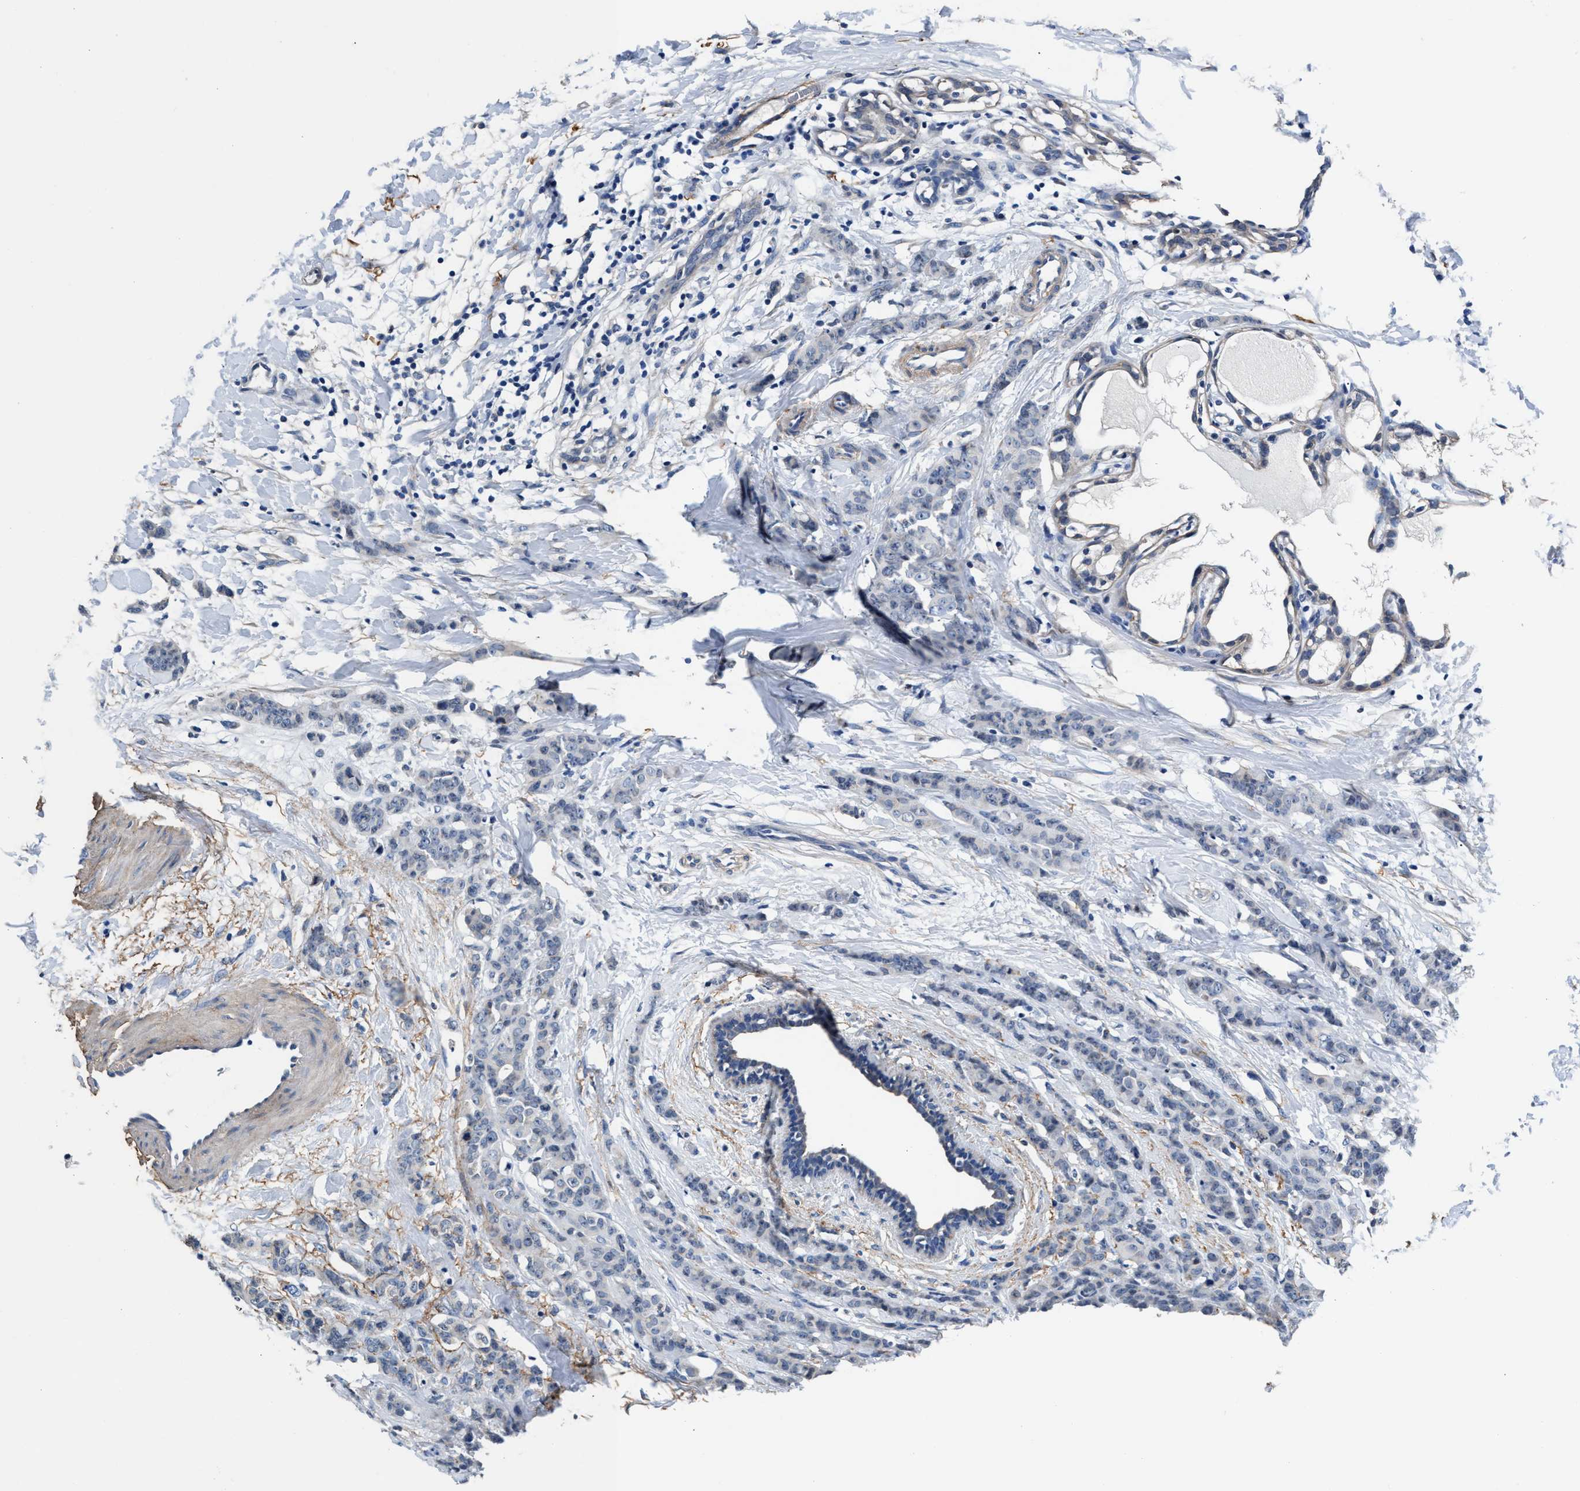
{"staining": {"intensity": "negative", "quantity": "none", "location": "none"}, "tissue": "breast cancer", "cell_type": "Tumor cells", "image_type": "cancer", "snomed": [{"axis": "morphology", "description": "Normal tissue, NOS"}, {"axis": "morphology", "description": "Duct carcinoma"}, {"axis": "topography", "description": "Breast"}], "caption": "This is an immunohistochemistry (IHC) histopathology image of human breast cancer. There is no positivity in tumor cells.", "gene": "MYH3", "patient": {"sex": "female", "age": 40}}